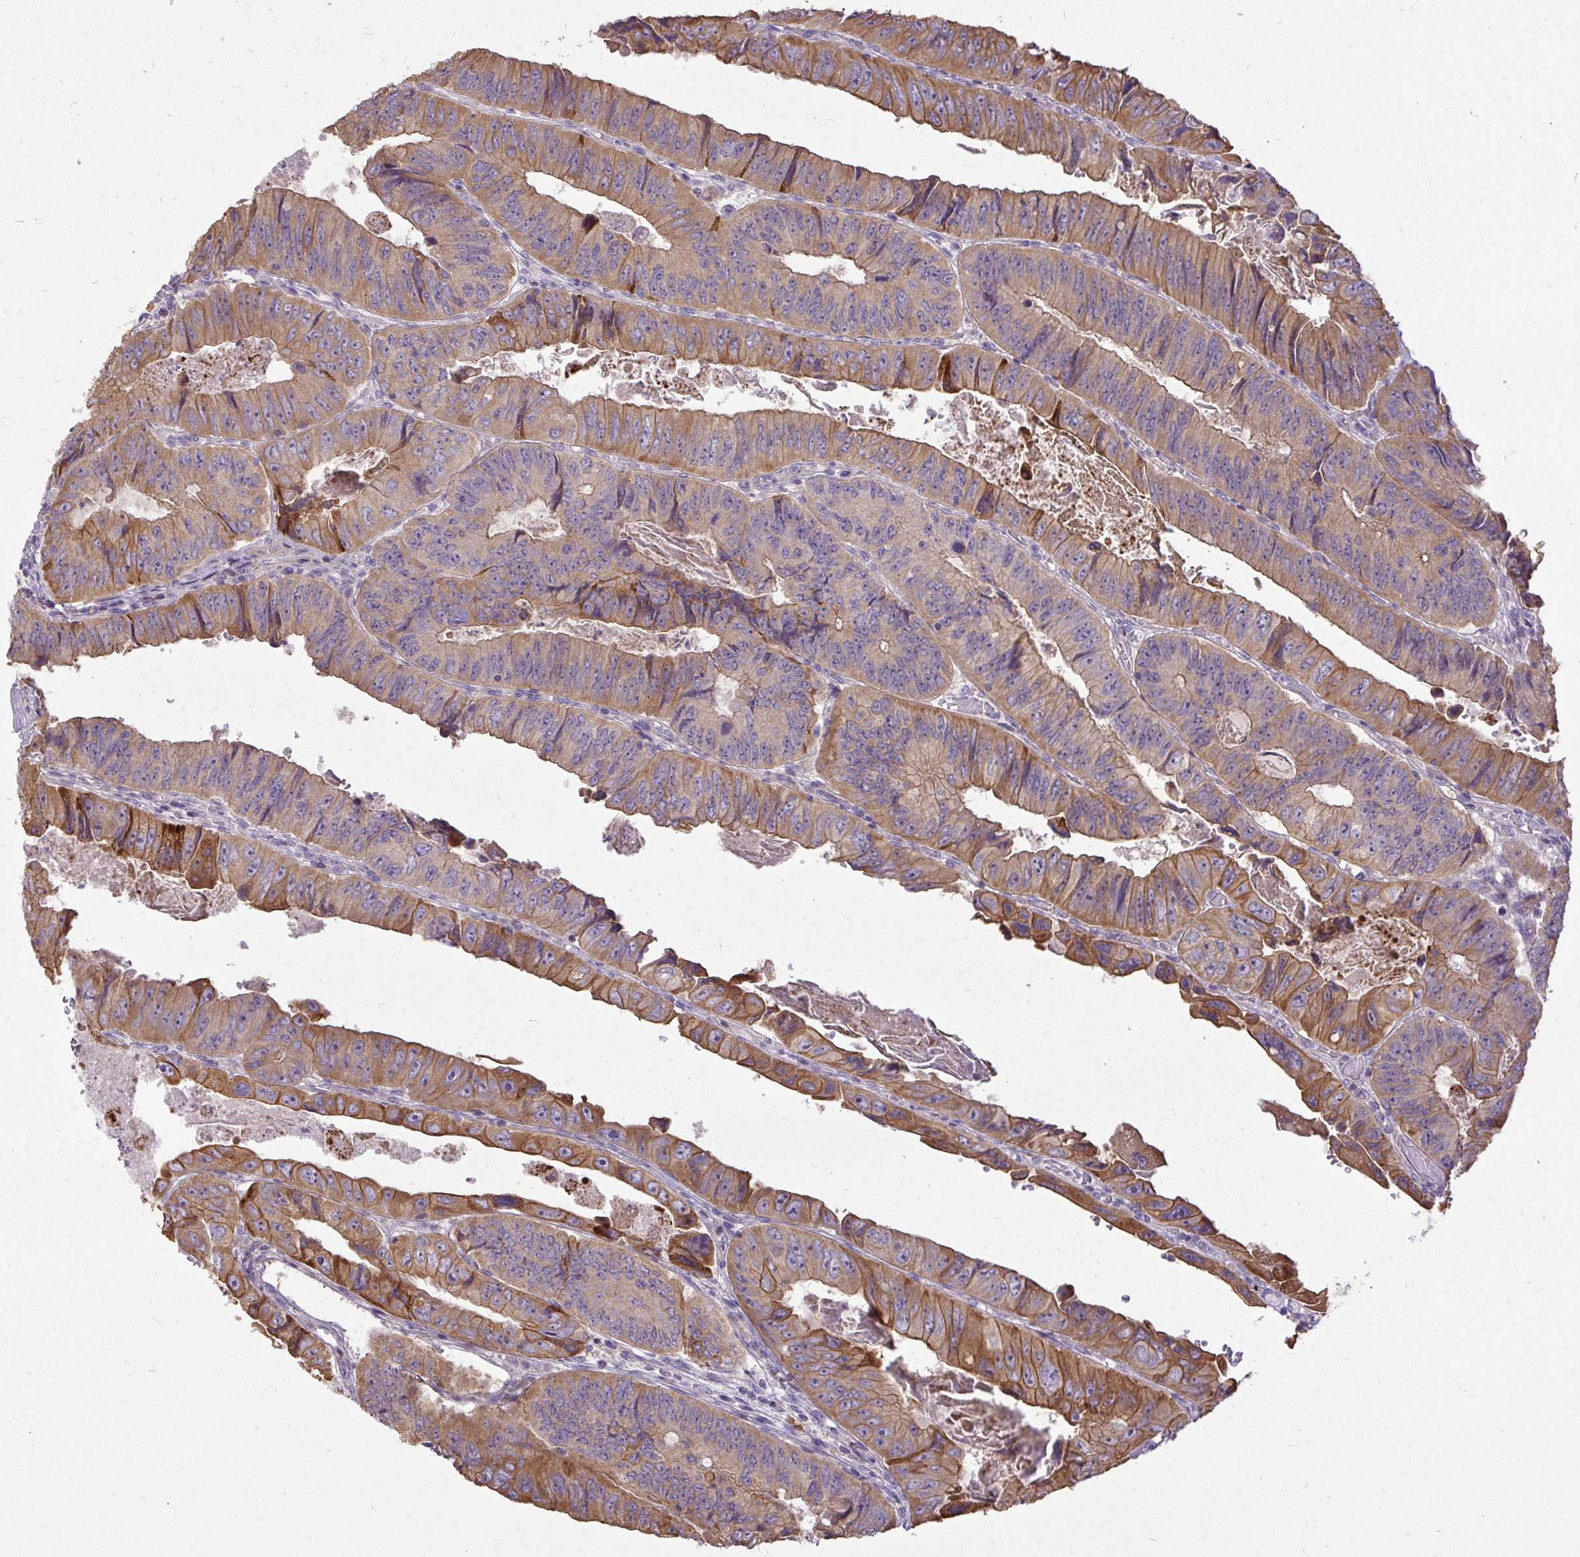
{"staining": {"intensity": "moderate", "quantity": ">75%", "location": "cytoplasmic/membranous"}, "tissue": "colorectal cancer", "cell_type": "Tumor cells", "image_type": "cancer", "snomed": [{"axis": "morphology", "description": "Adenocarcinoma, NOS"}, {"axis": "topography", "description": "Colon"}], "caption": "Human colorectal adenocarcinoma stained with a protein marker exhibits moderate staining in tumor cells.", "gene": "STRIP1", "patient": {"sex": "female", "age": 84}}